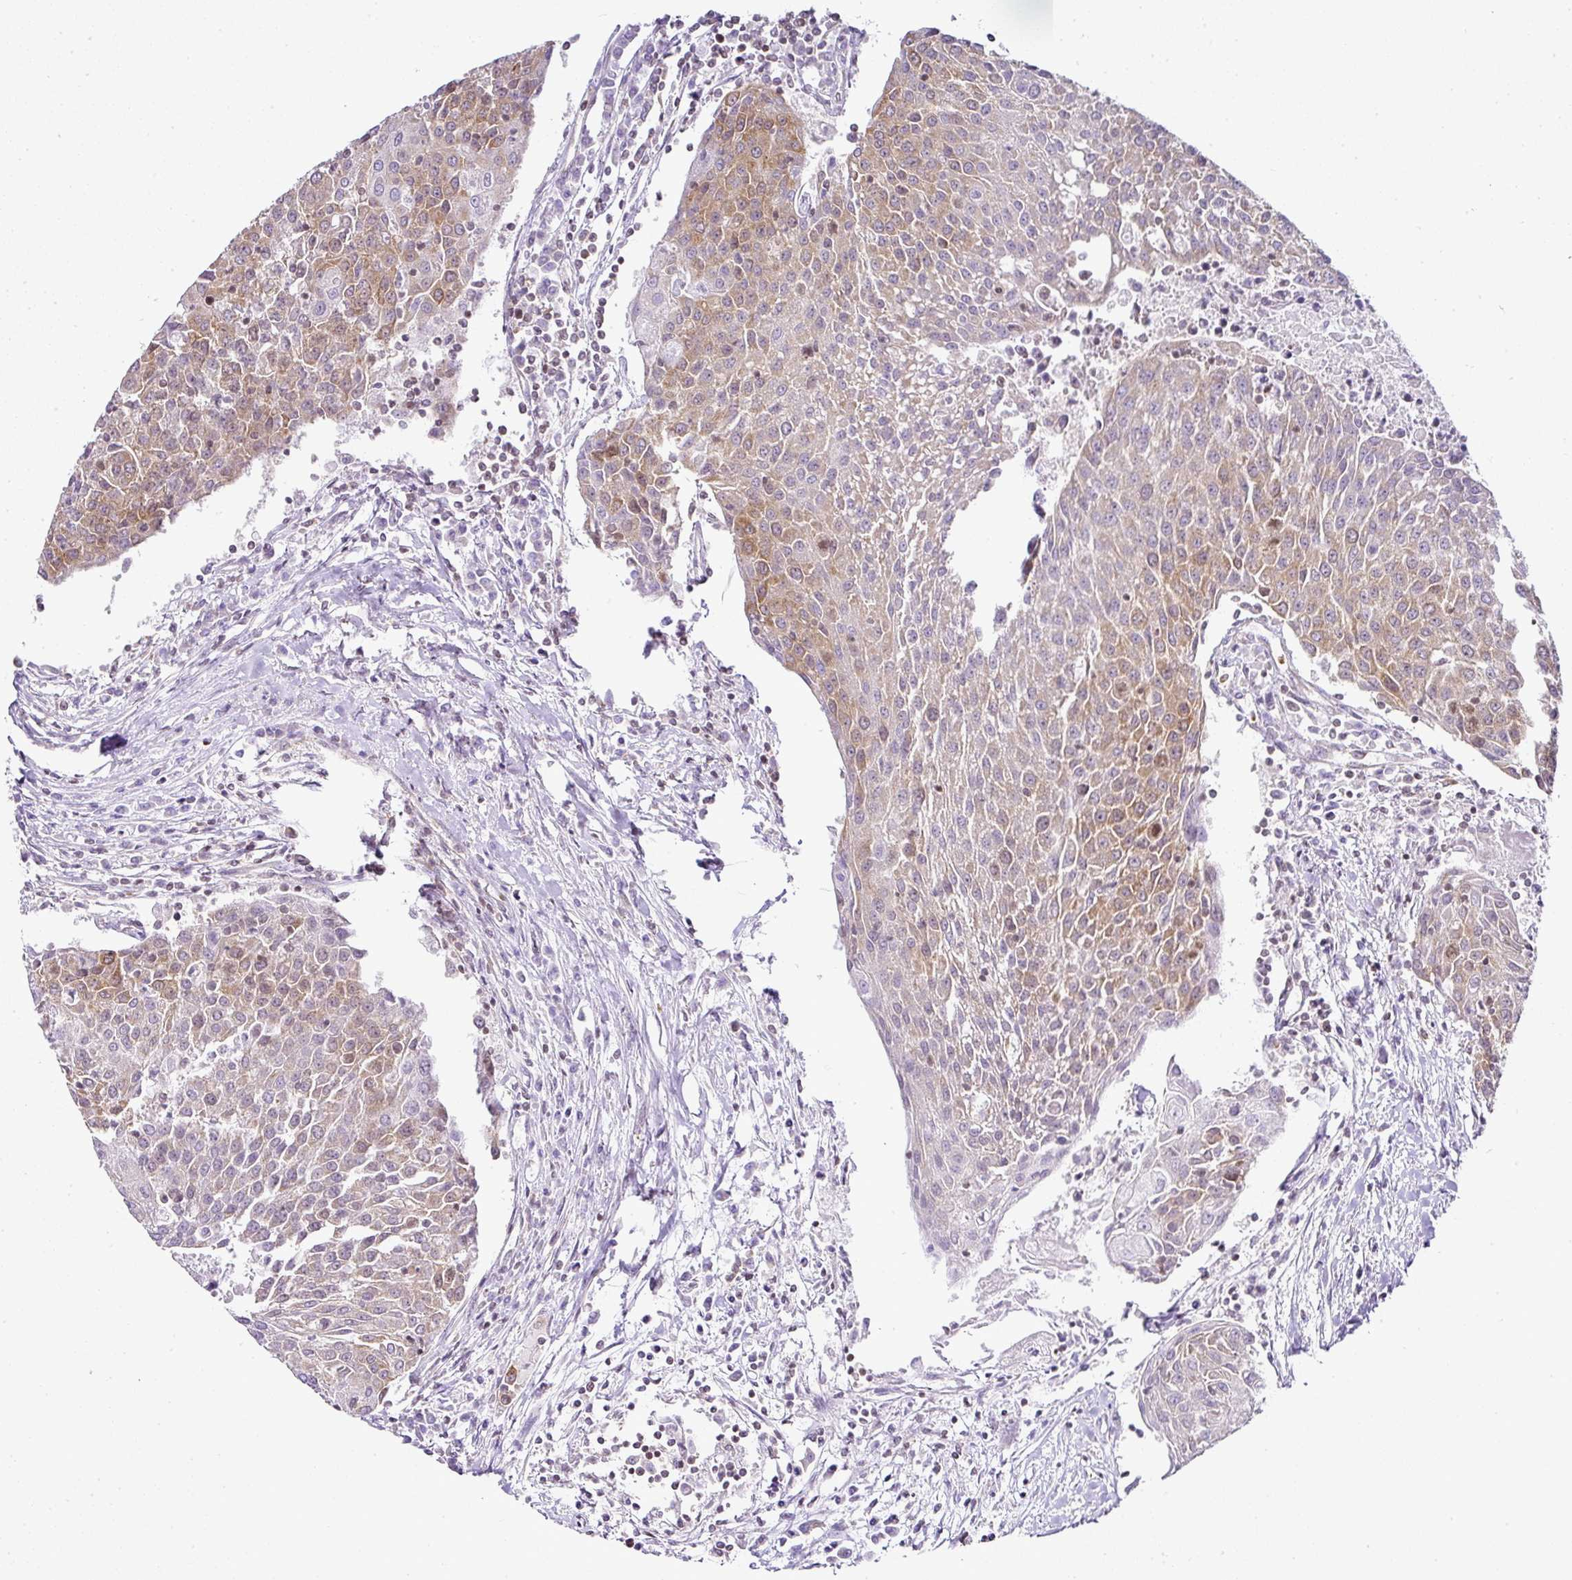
{"staining": {"intensity": "moderate", "quantity": "25%-75%", "location": "cytoplasmic/membranous"}, "tissue": "urothelial cancer", "cell_type": "Tumor cells", "image_type": "cancer", "snomed": [{"axis": "morphology", "description": "Urothelial carcinoma, High grade"}, {"axis": "topography", "description": "Urinary bladder"}], "caption": "A micrograph of human high-grade urothelial carcinoma stained for a protein shows moderate cytoplasmic/membranous brown staining in tumor cells. (brown staining indicates protein expression, while blue staining denotes nuclei).", "gene": "FAM32A", "patient": {"sex": "female", "age": 85}}